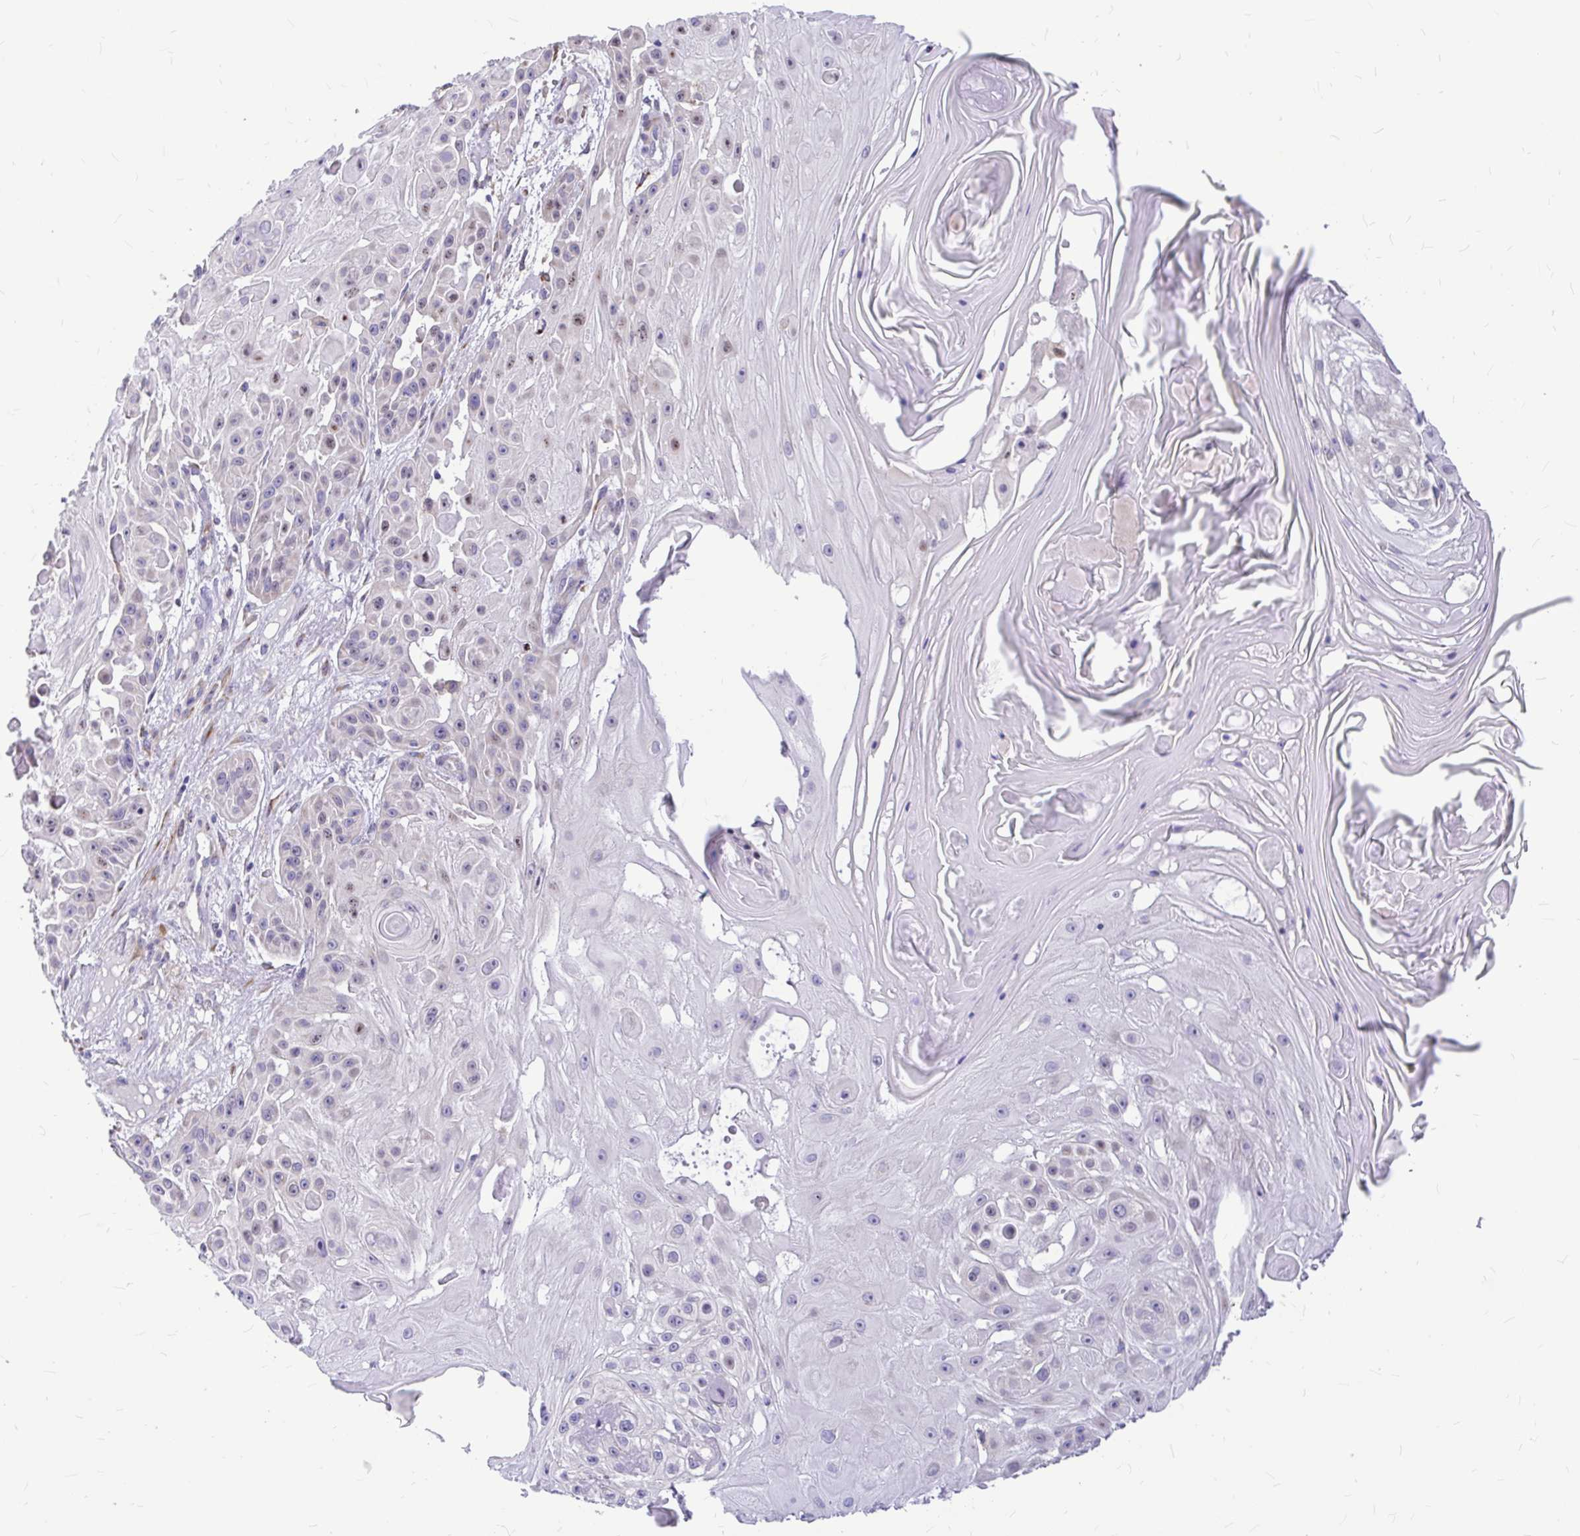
{"staining": {"intensity": "negative", "quantity": "none", "location": "none"}, "tissue": "skin cancer", "cell_type": "Tumor cells", "image_type": "cancer", "snomed": [{"axis": "morphology", "description": "Squamous cell carcinoma, NOS"}, {"axis": "topography", "description": "Skin"}], "caption": "The photomicrograph shows no significant staining in tumor cells of skin squamous cell carcinoma.", "gene": "GABBR2", "patient": {"sex": "male", "age": 91}}